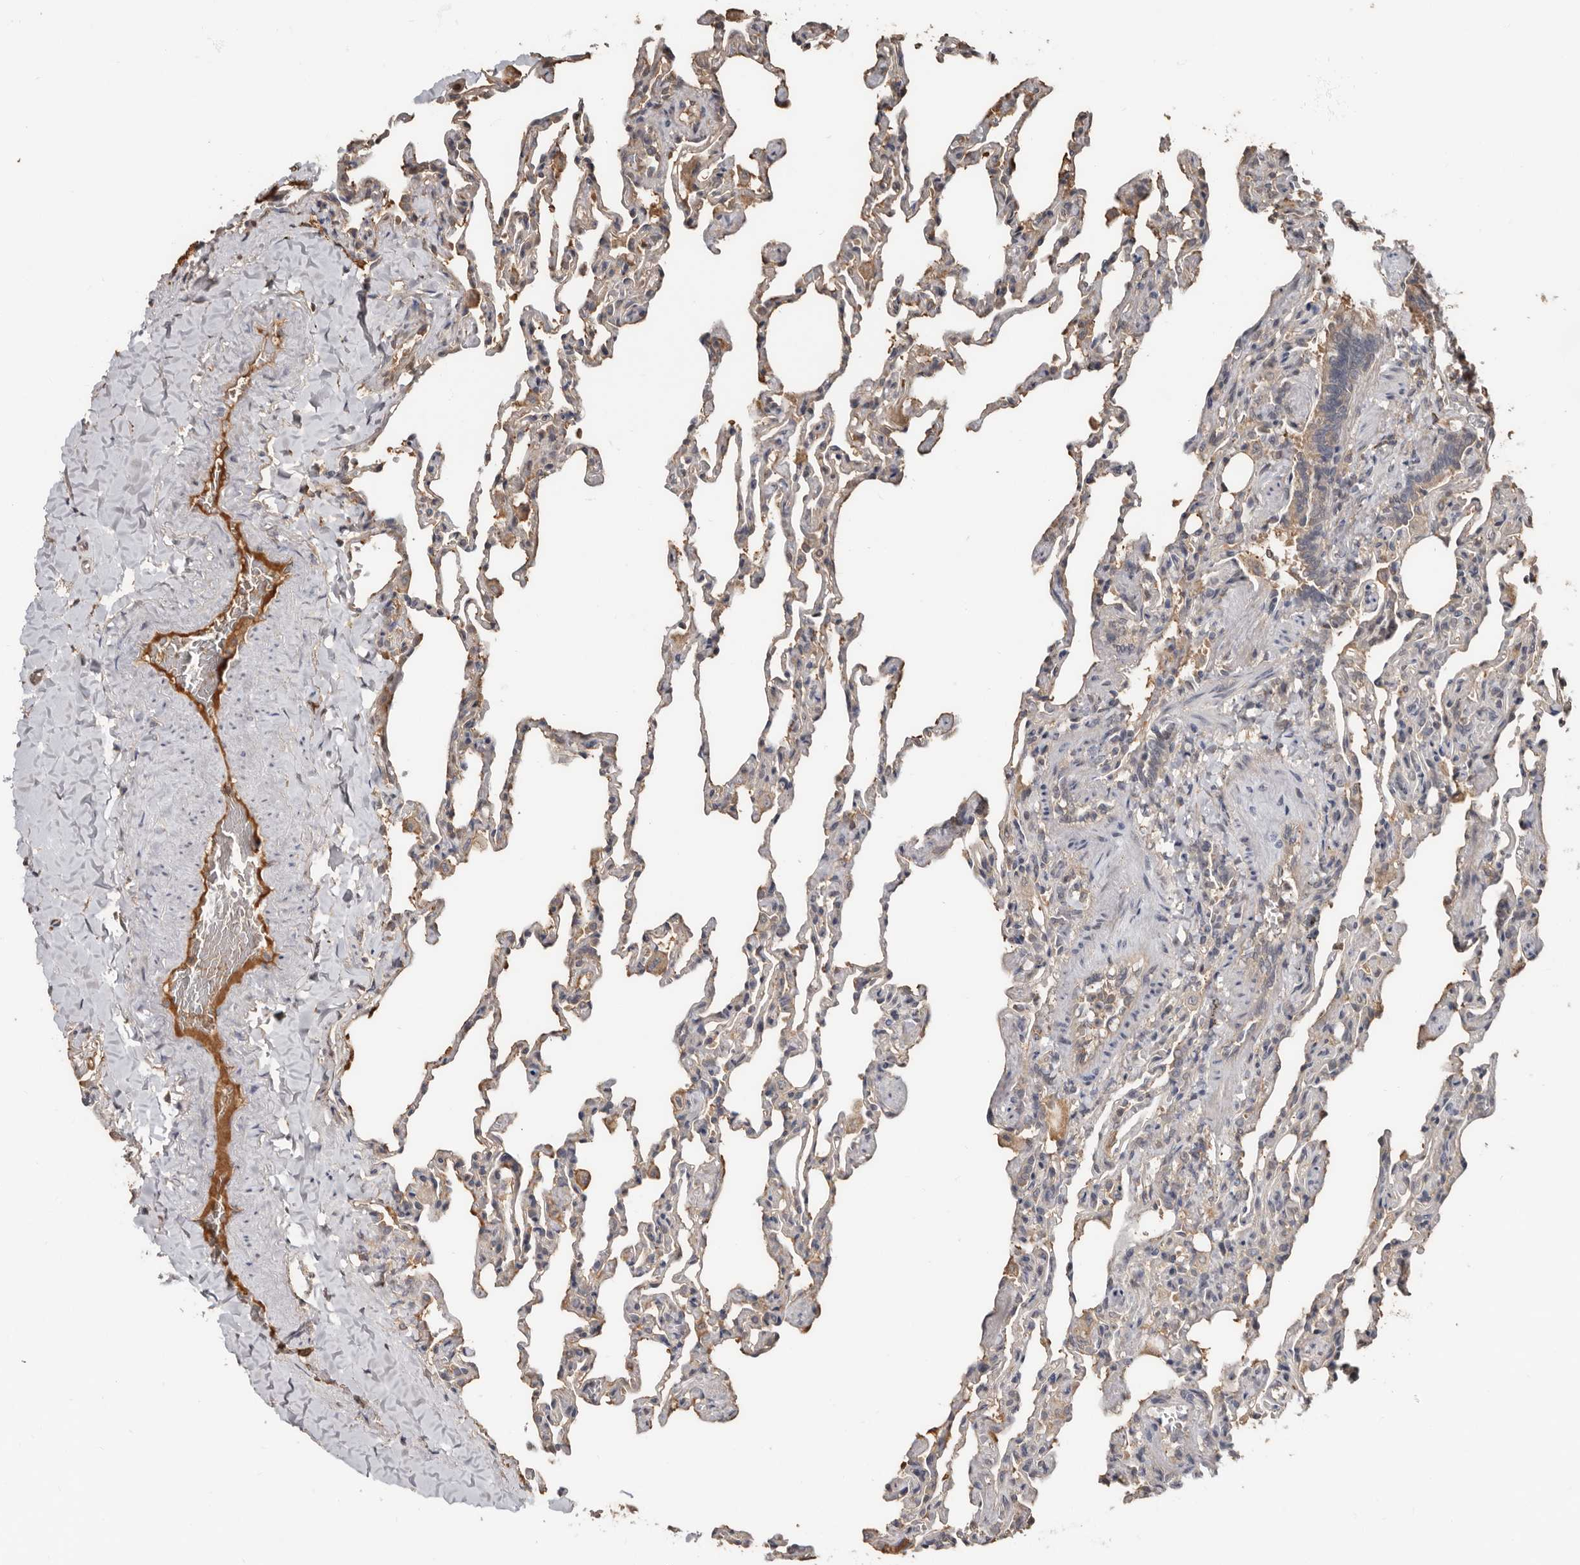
{"staining": {"intensity": "negative", "quantity": "none", "location": "none"}, "tissue": "lung", "cell_type": "Alveolar cells", "image_type": "normal", "snomed": [{"axis": "morphology", "description": "Normal tissue, NOS"}, {"axis": "topography", "description": "Lung"}], "caption": "The image displays no staining of alveolar cells in unremarkable lung.", "gene": "LRGUK", "patient": {"sex": "male", "age": 20}}